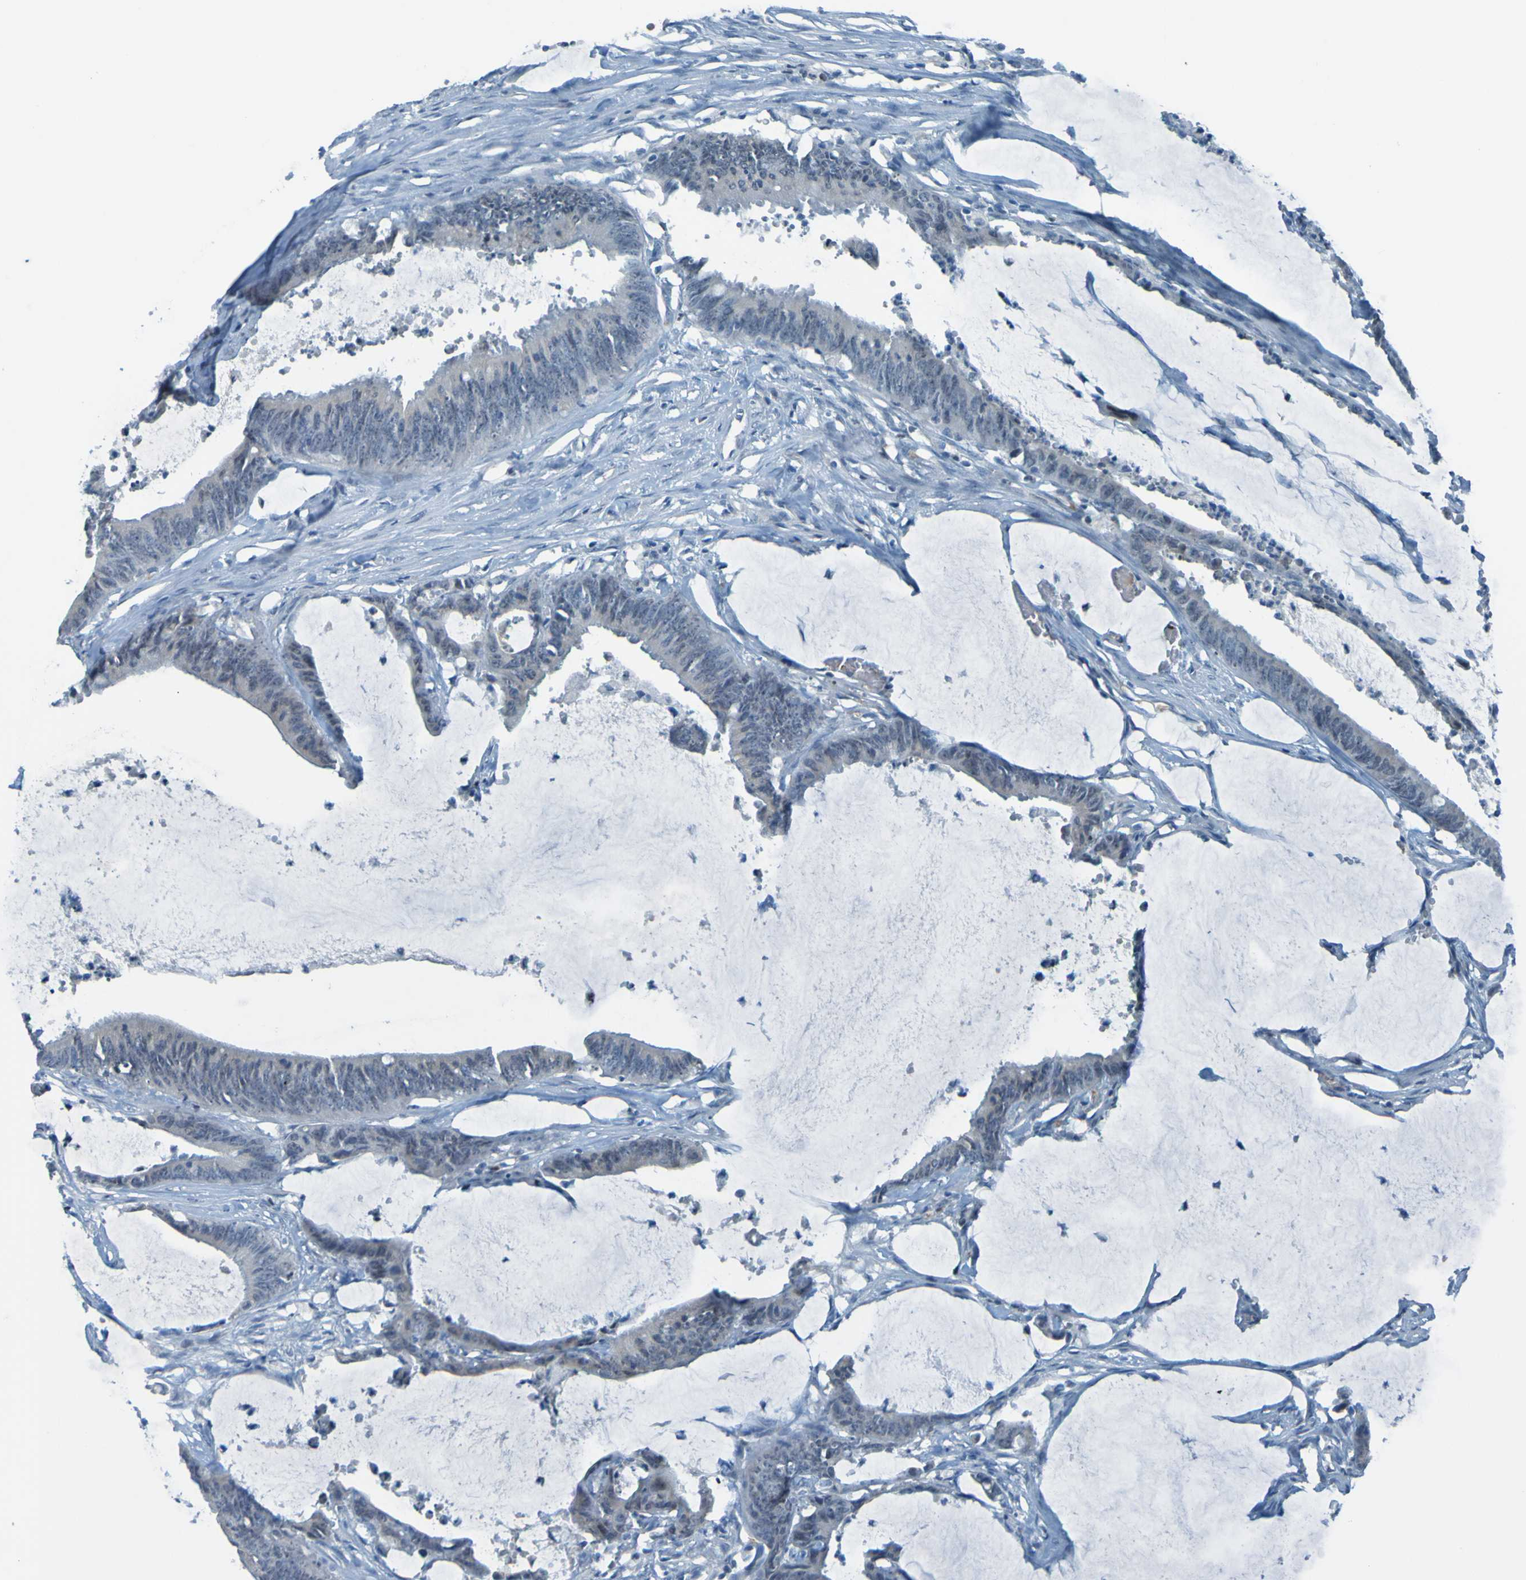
{"staining": {"intensity": "negative", "quantity": "none", "location": "none"}, "tissue": "colorectal cancer", "cell_type": "Tumor cells", "image_type": "cancer", "snomed": [{"axis": "morphology", "description": "Adenocarcinoma, NOS"}, {"axis": "topography", "description": "Rectum"}], "caption": "A photomicrograph of colorectal cancer stained for a protein demonstrates no brown staining in tumor cells.", "gene": "USP36", "patient": {"sex": "female", "age": 66}}